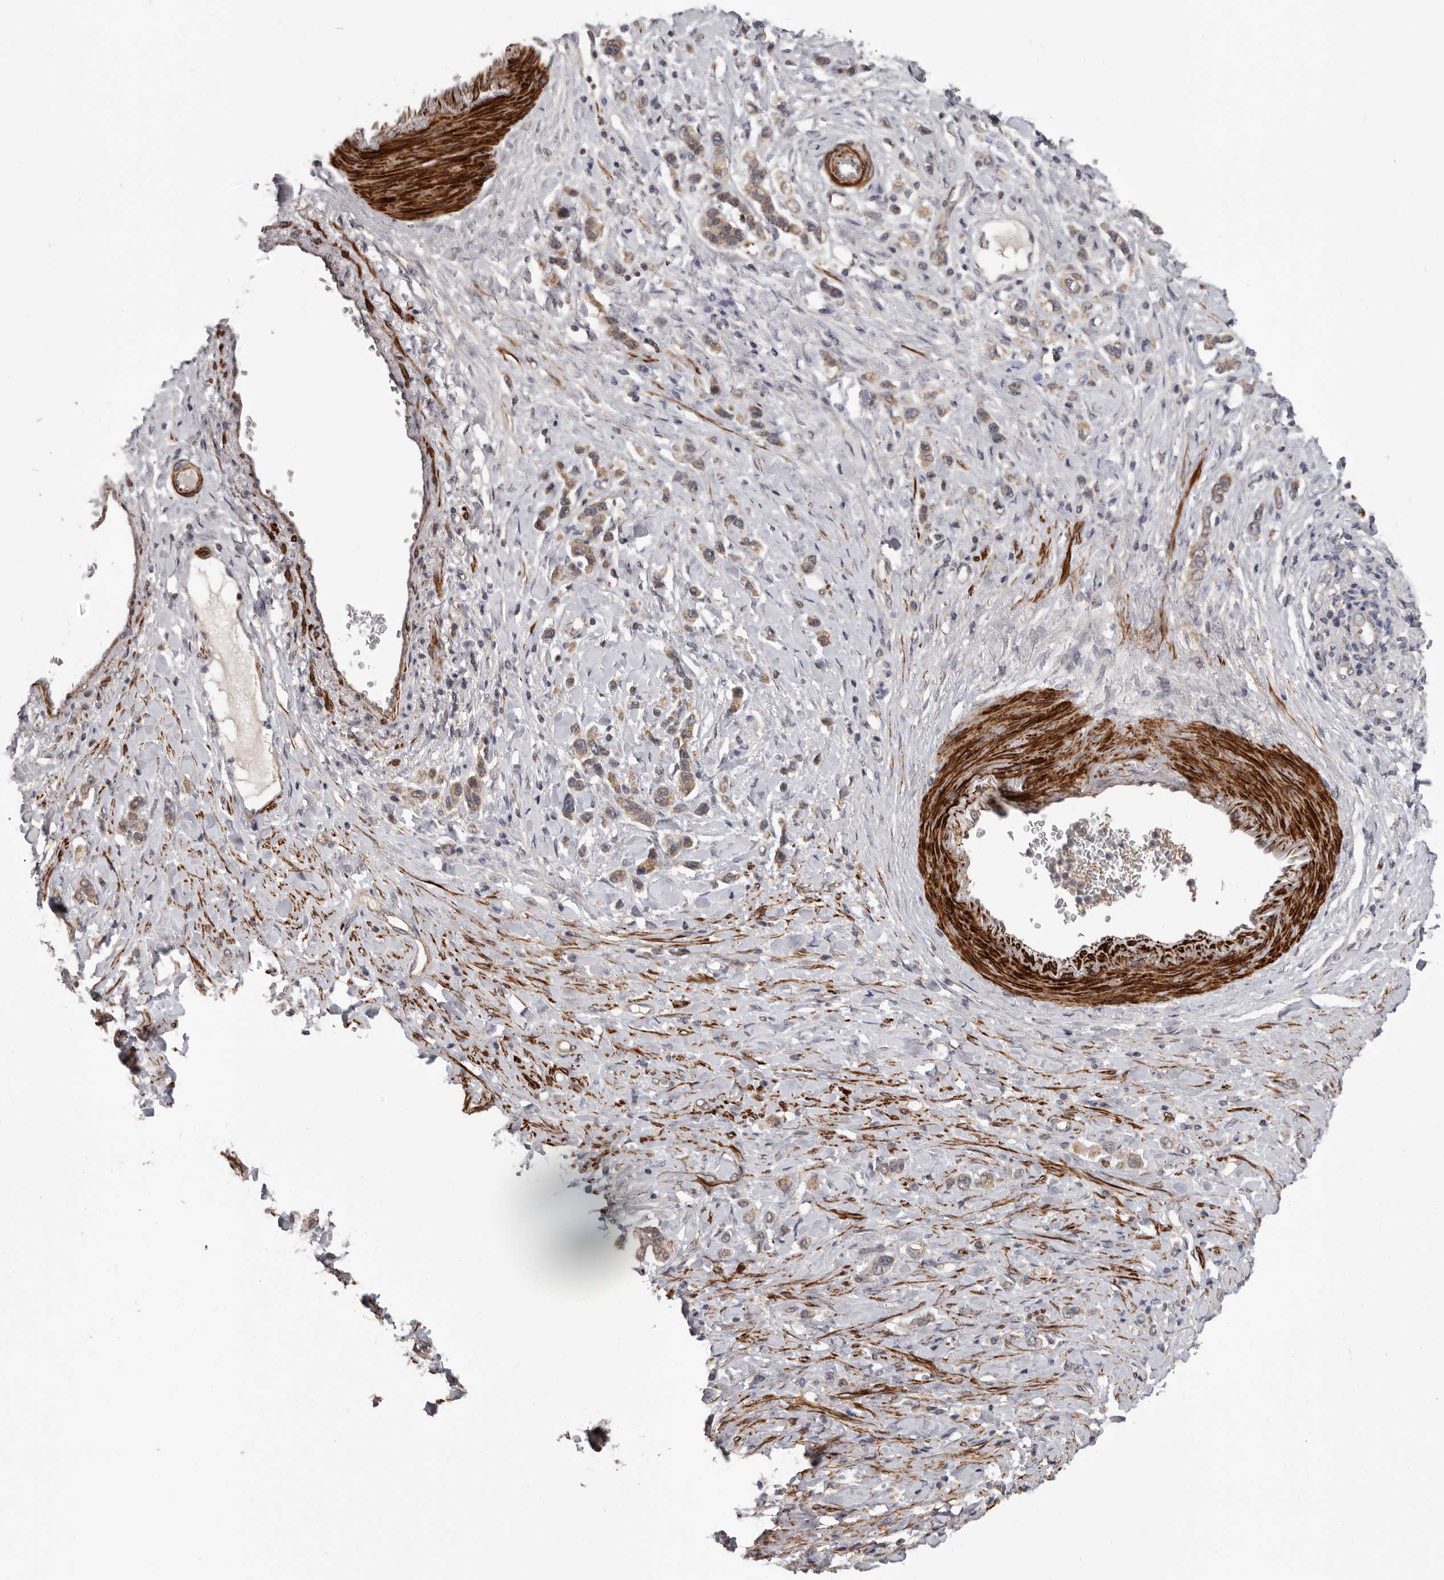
{"staining": {"intensity": "weak", "quantity": ">75%", "location": "cytoplasmic/membranous"}, "tissue": "stomach cancer", "cell_type": "Tumor cells", "image_type": "cancer", "snomed": [{"axis": "morphology", "description": "Adenocarcinoma, NOS"}, {"axis": "topography", "description": "Stomach"}], "caption": "Protein staining exhibits weak cytoplasmic/membranous positivity in approximately >75% of tumor cells in stomach cancer (adenocarcinoma).", "gene": "FGFR4", "patient": {"sex": "female", "age": 65}}